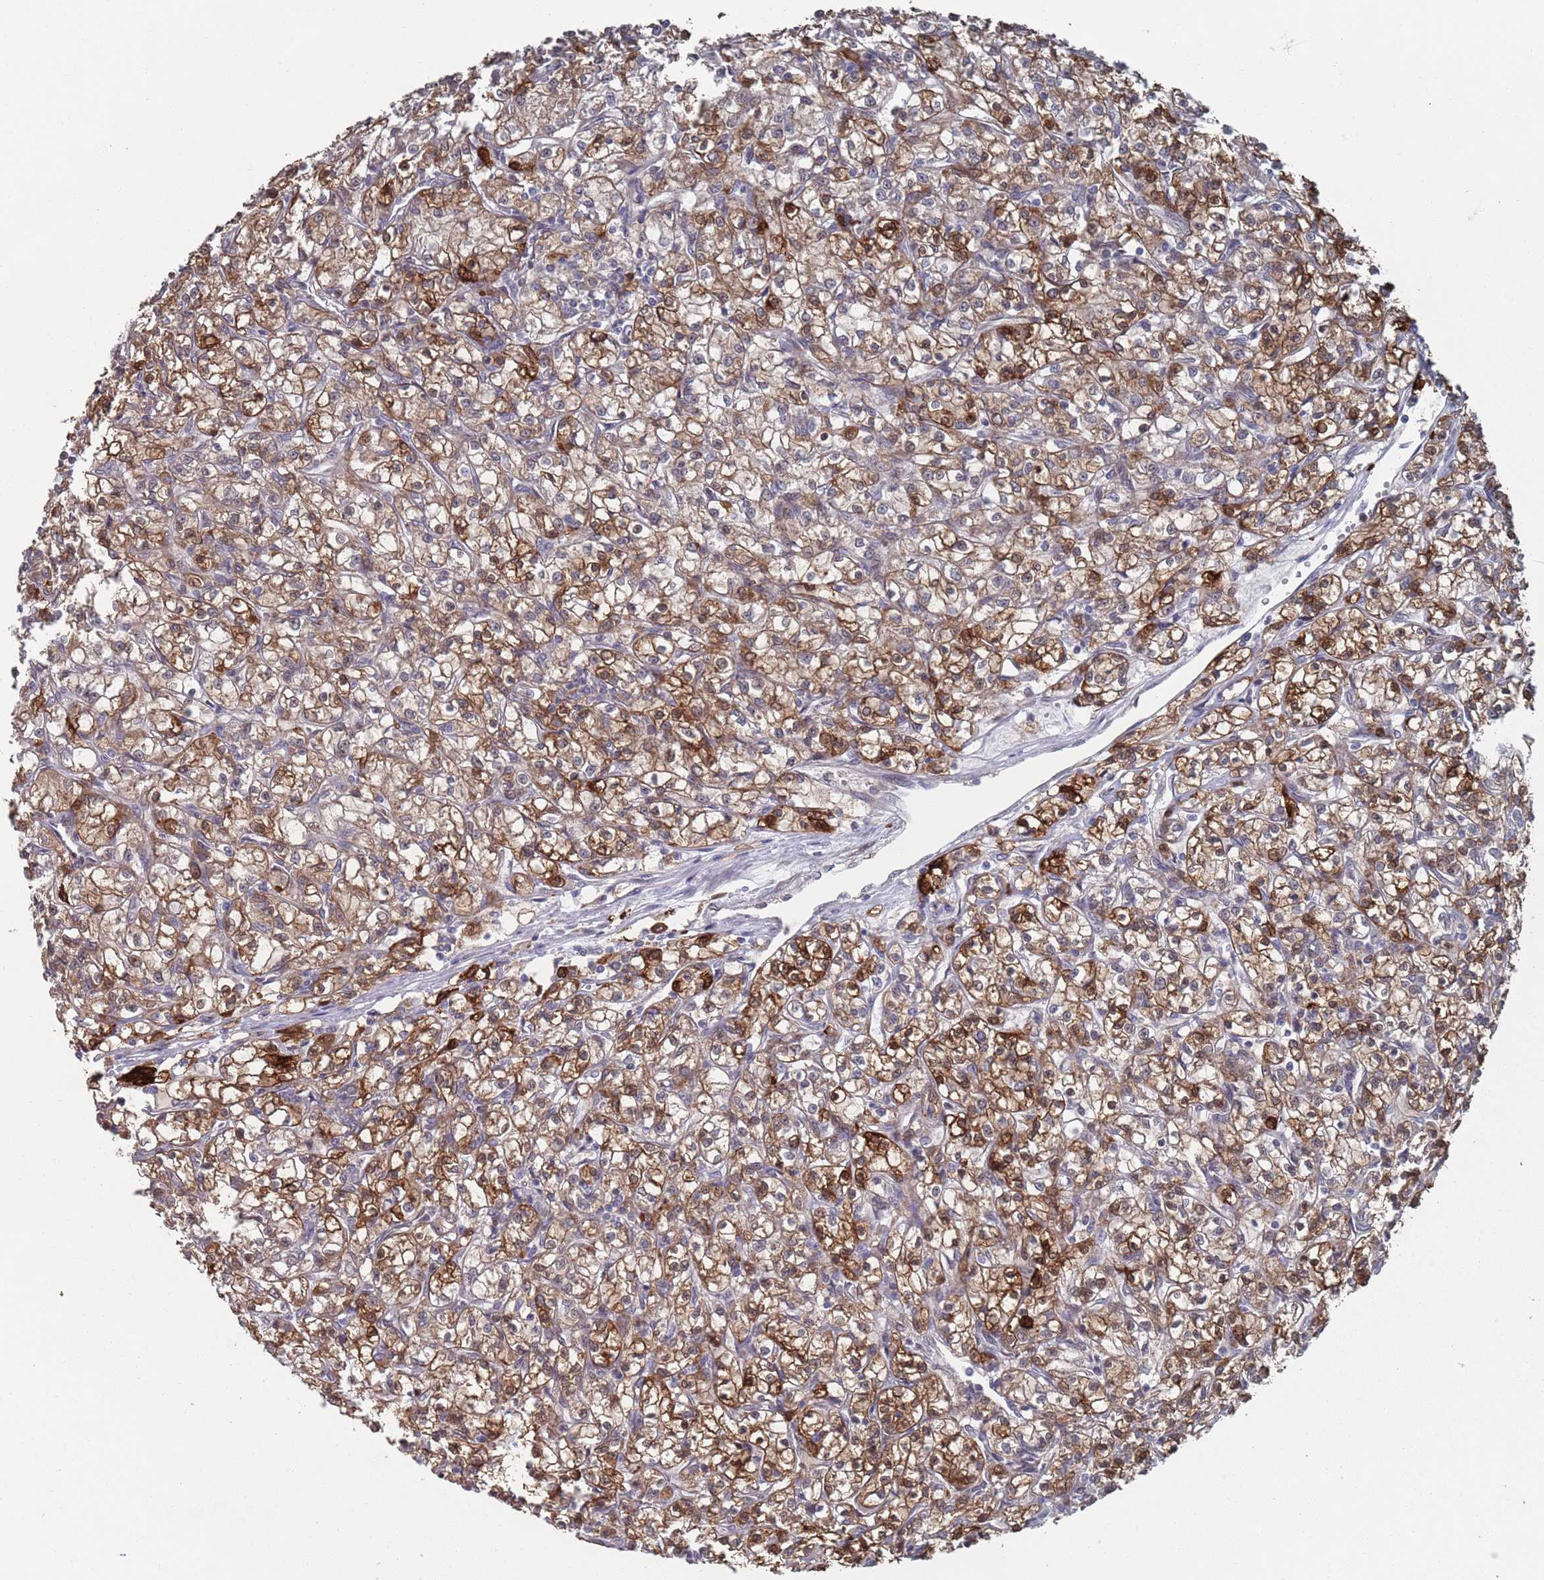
{"staining": {"intensity": "moderate", "quantity": ">75%", "location": "cytoplasmic/membranous"}, "tissue": "renal cancer", "cell_type": "Tumor cells", "image_type": "cancer", "snomed": [{"axis": "morphology", "description": "Adenocarcinoma, NOS"}, {"axis": "topography", "description": "Kidney"}], "caption": "There is medium levels of moderate cytoplasmic/membranous expression in tumor cells of renal adenocarcinoma, as demonstrated by immunohistochemical staining (brown color).", "gene": "DGKD", "patient": {"sex": "female", "age": 59}}